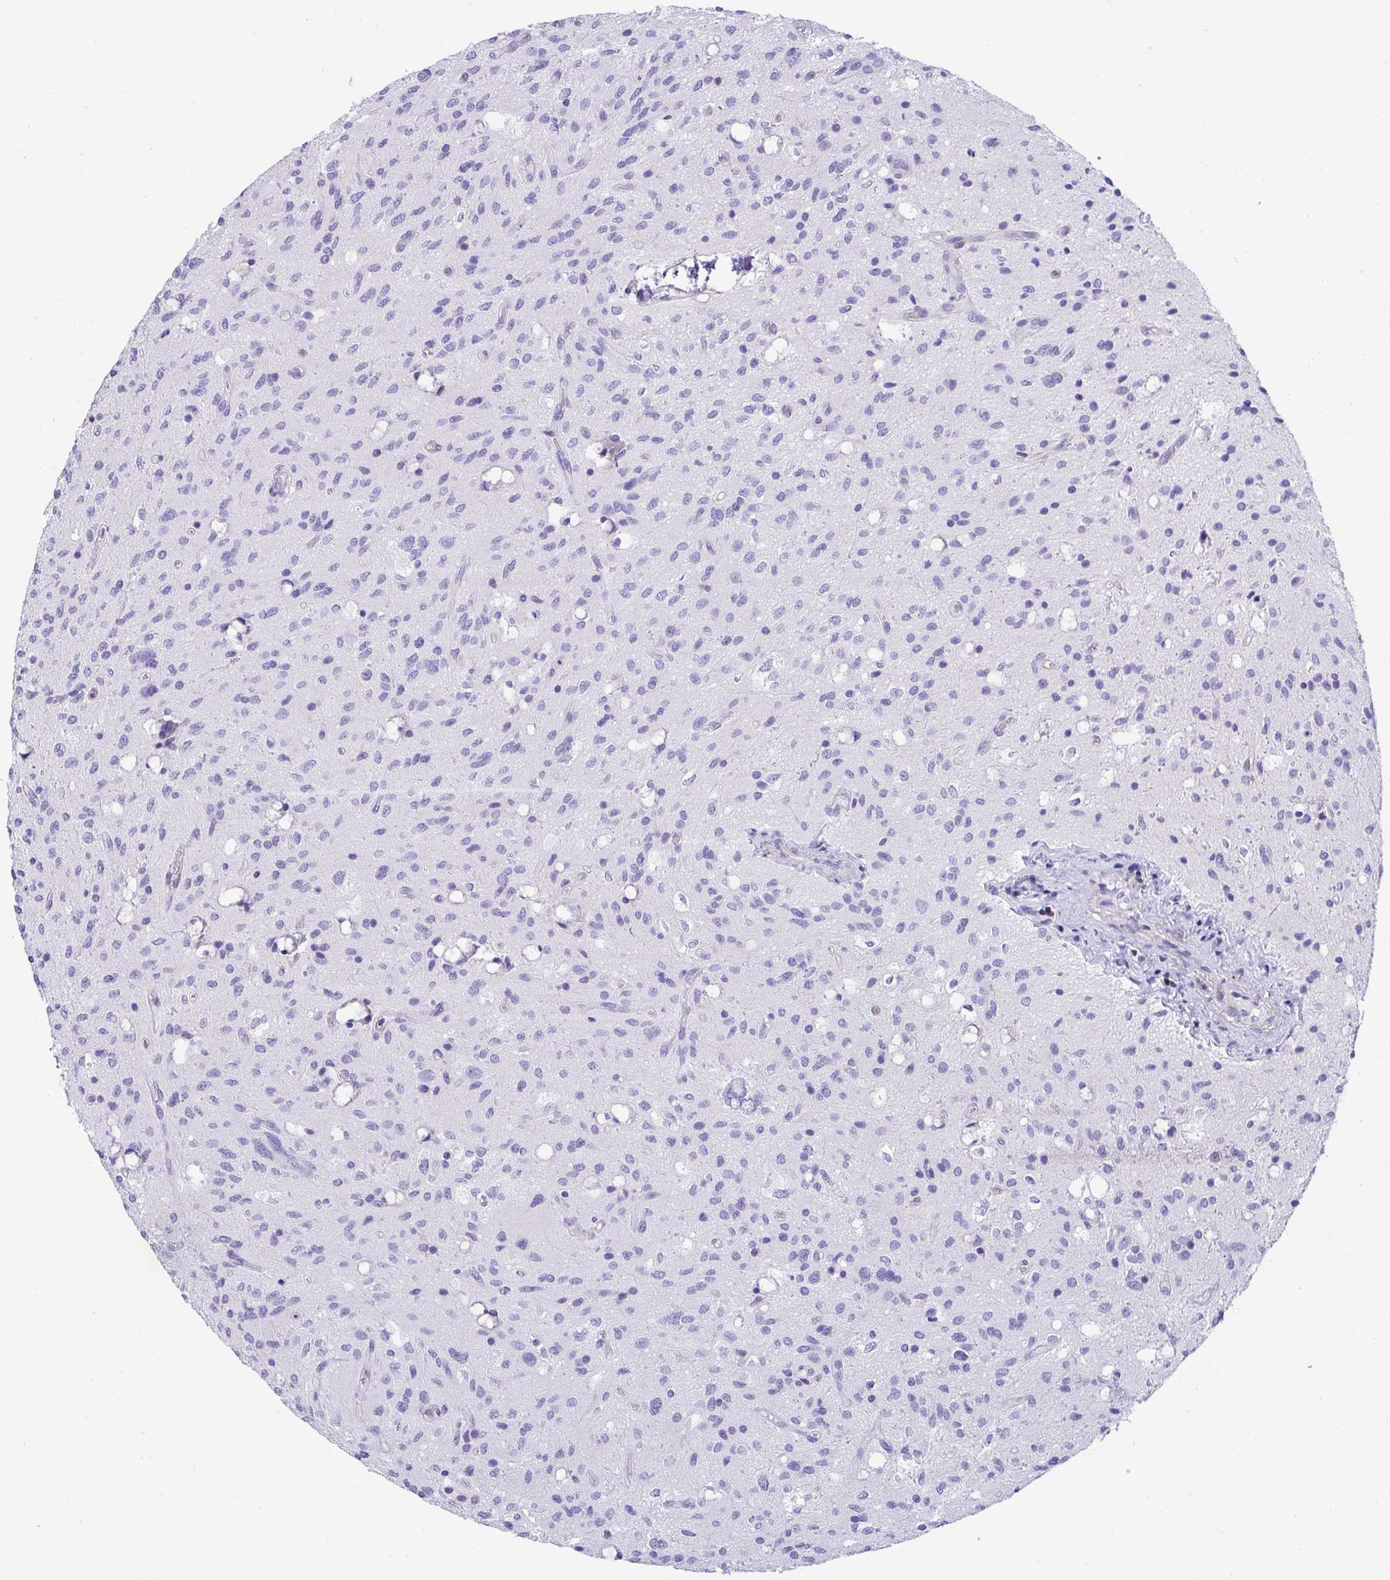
{"staining": {"intensity": "negative", "quantity": "none", "location": "none"}, "tissue": "glioma", "cell_type": "Tumor cells", "image_type": "cancer", "snomed": [{"axis": "morphology", "description": "Glioma, malignant, Low grade"}, {"axis": "topography", "description": "Brain"}], "caption": "Immunohistochemical staining of glioma exhibits no significant staining in tumor cells.", "gene": "TNFAIP8", "patient": {"sex": "female", "age": 58}}